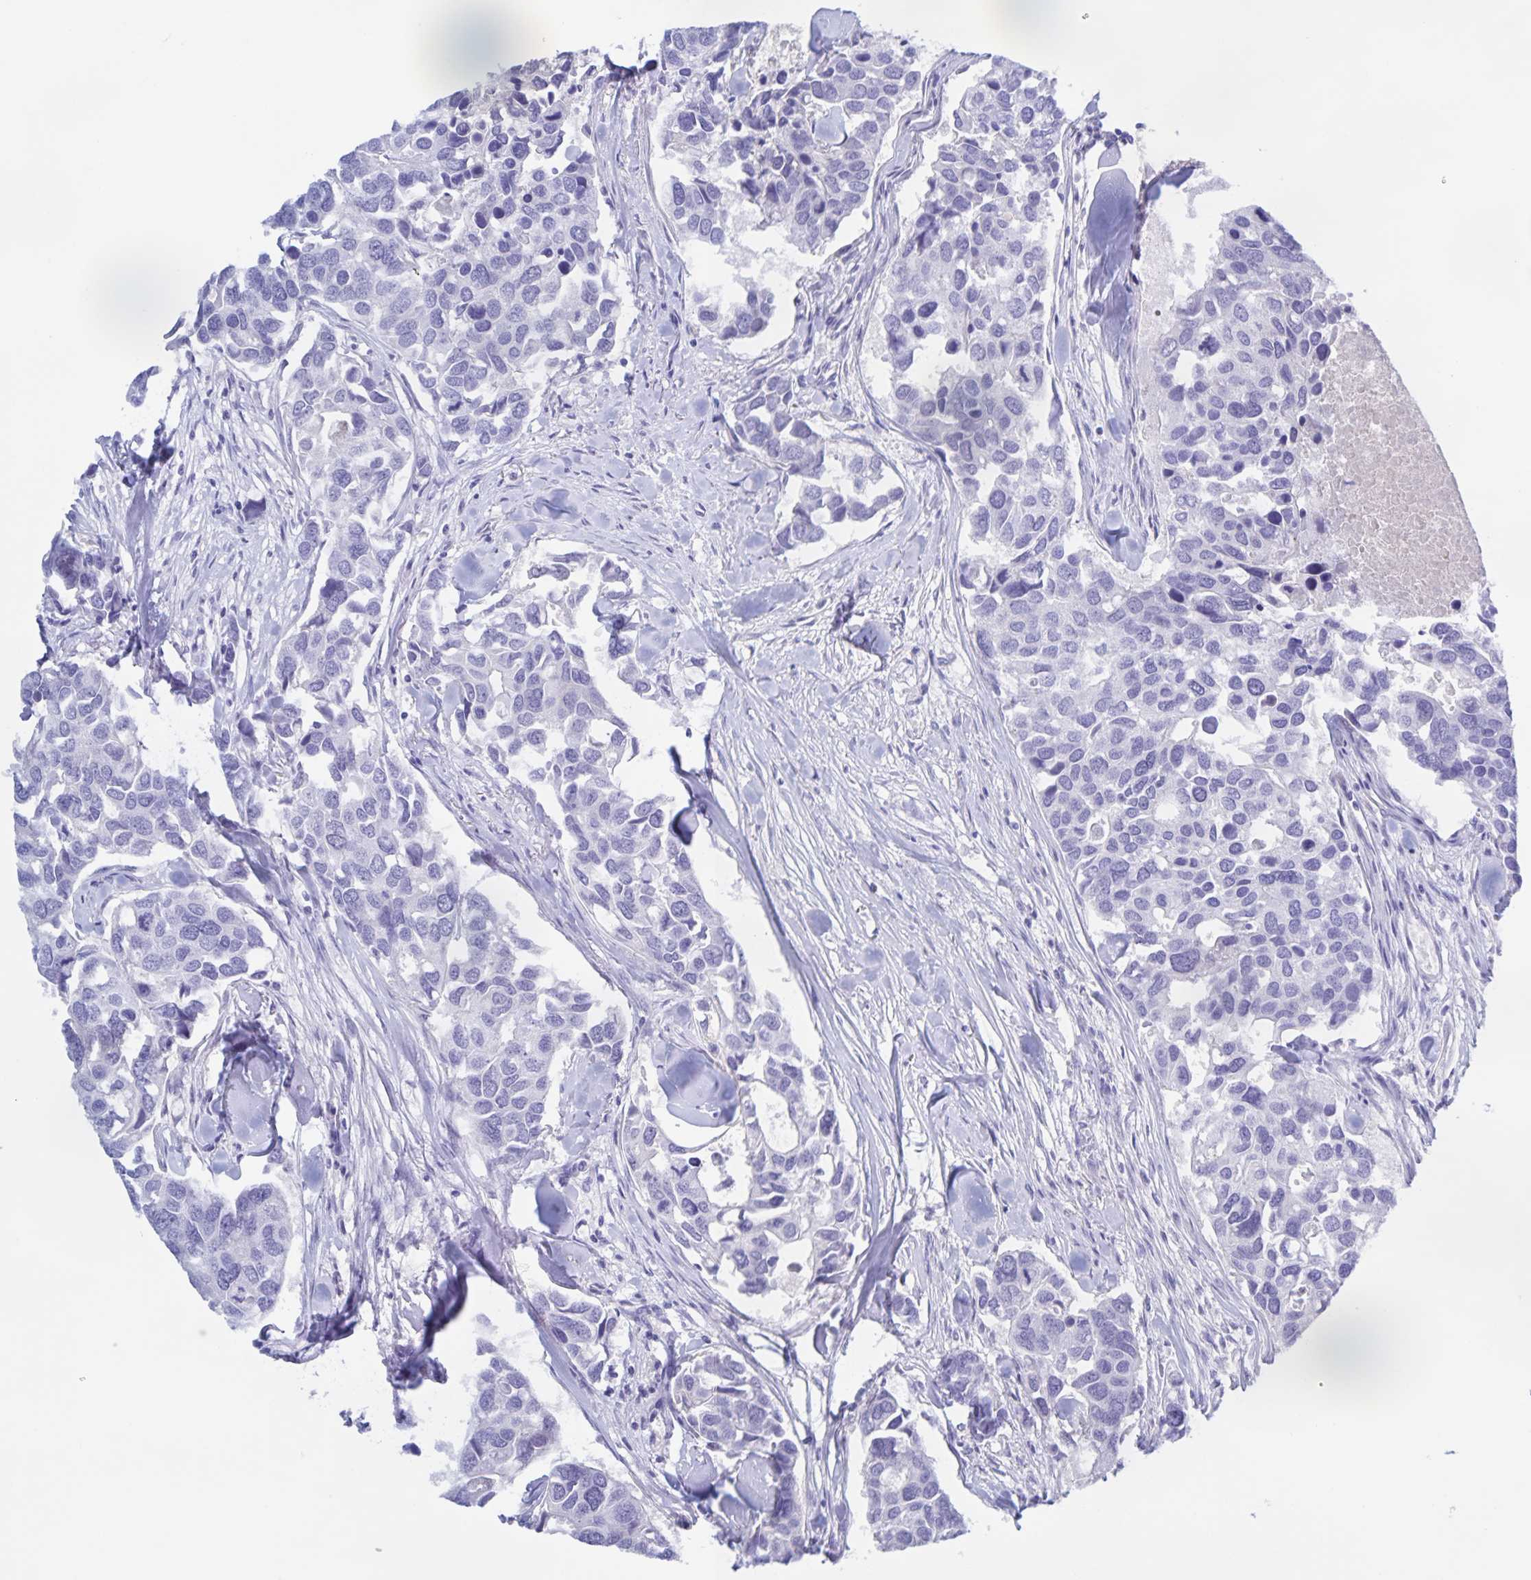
{"staining": {"intensity": "negative", "quantity": "none", "location": "none"}, "tissue": "breast cancer", "cell_type": "Tumor cells", "image_type": "cancer", "snomed": [{"axis": "morphology", "description": "Duct carcinoma"}, {"axis": "topography", "description": "Breast"}], "caption": "DAB (3,3'-diaminobenzidine) immunohistochemical staining of intraductal carcinoma (breast) reveals no significant expression in tumor cells.", "gene": "CATSPER4", "patient": {"sex": "female", "age": 83}}